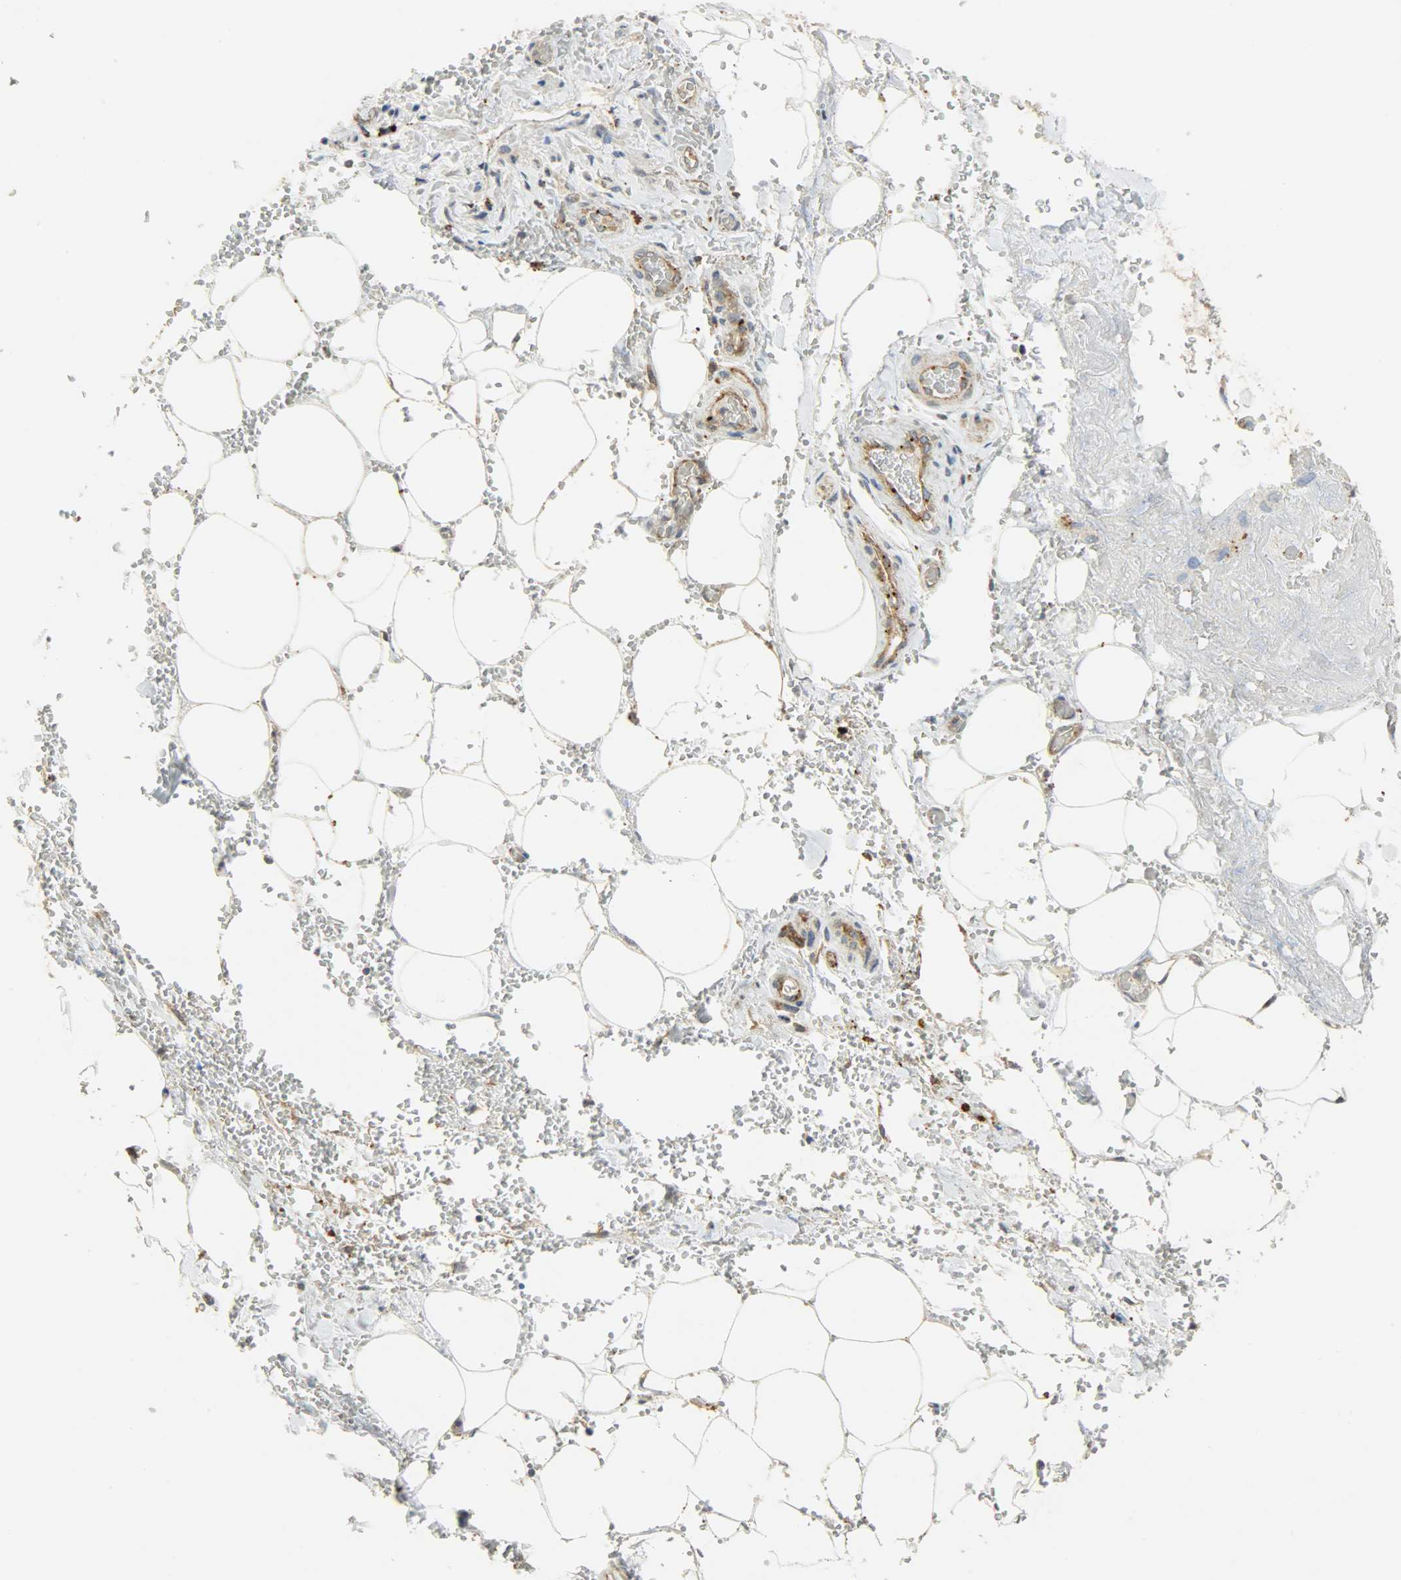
{"staining": {"intensity": "weak", "quantity": ">75%", "location": "cytoplasmic/membranous"}, "tissue": "adipose tissue", "cell_type": "Adipocytes", "image_type": "normal", "snomed": [{"axis": "morphology", "description": "Normal tissue, NOS"}, {"axis": "morphology", "description": "Cholangiocarcinoma"}, {"axis": "topography", "description": "Liver"}, {"axis": "topography", "description": "Peripheral nerve tissue"}], "caption": "Human adipose tissue stained with a brown dye demonstrates weak cytoplasmic/membranous positive staining in about >75% of adipocytes.", "gene": "GIT2", "patient": {"sex": "male", "age": 50}}